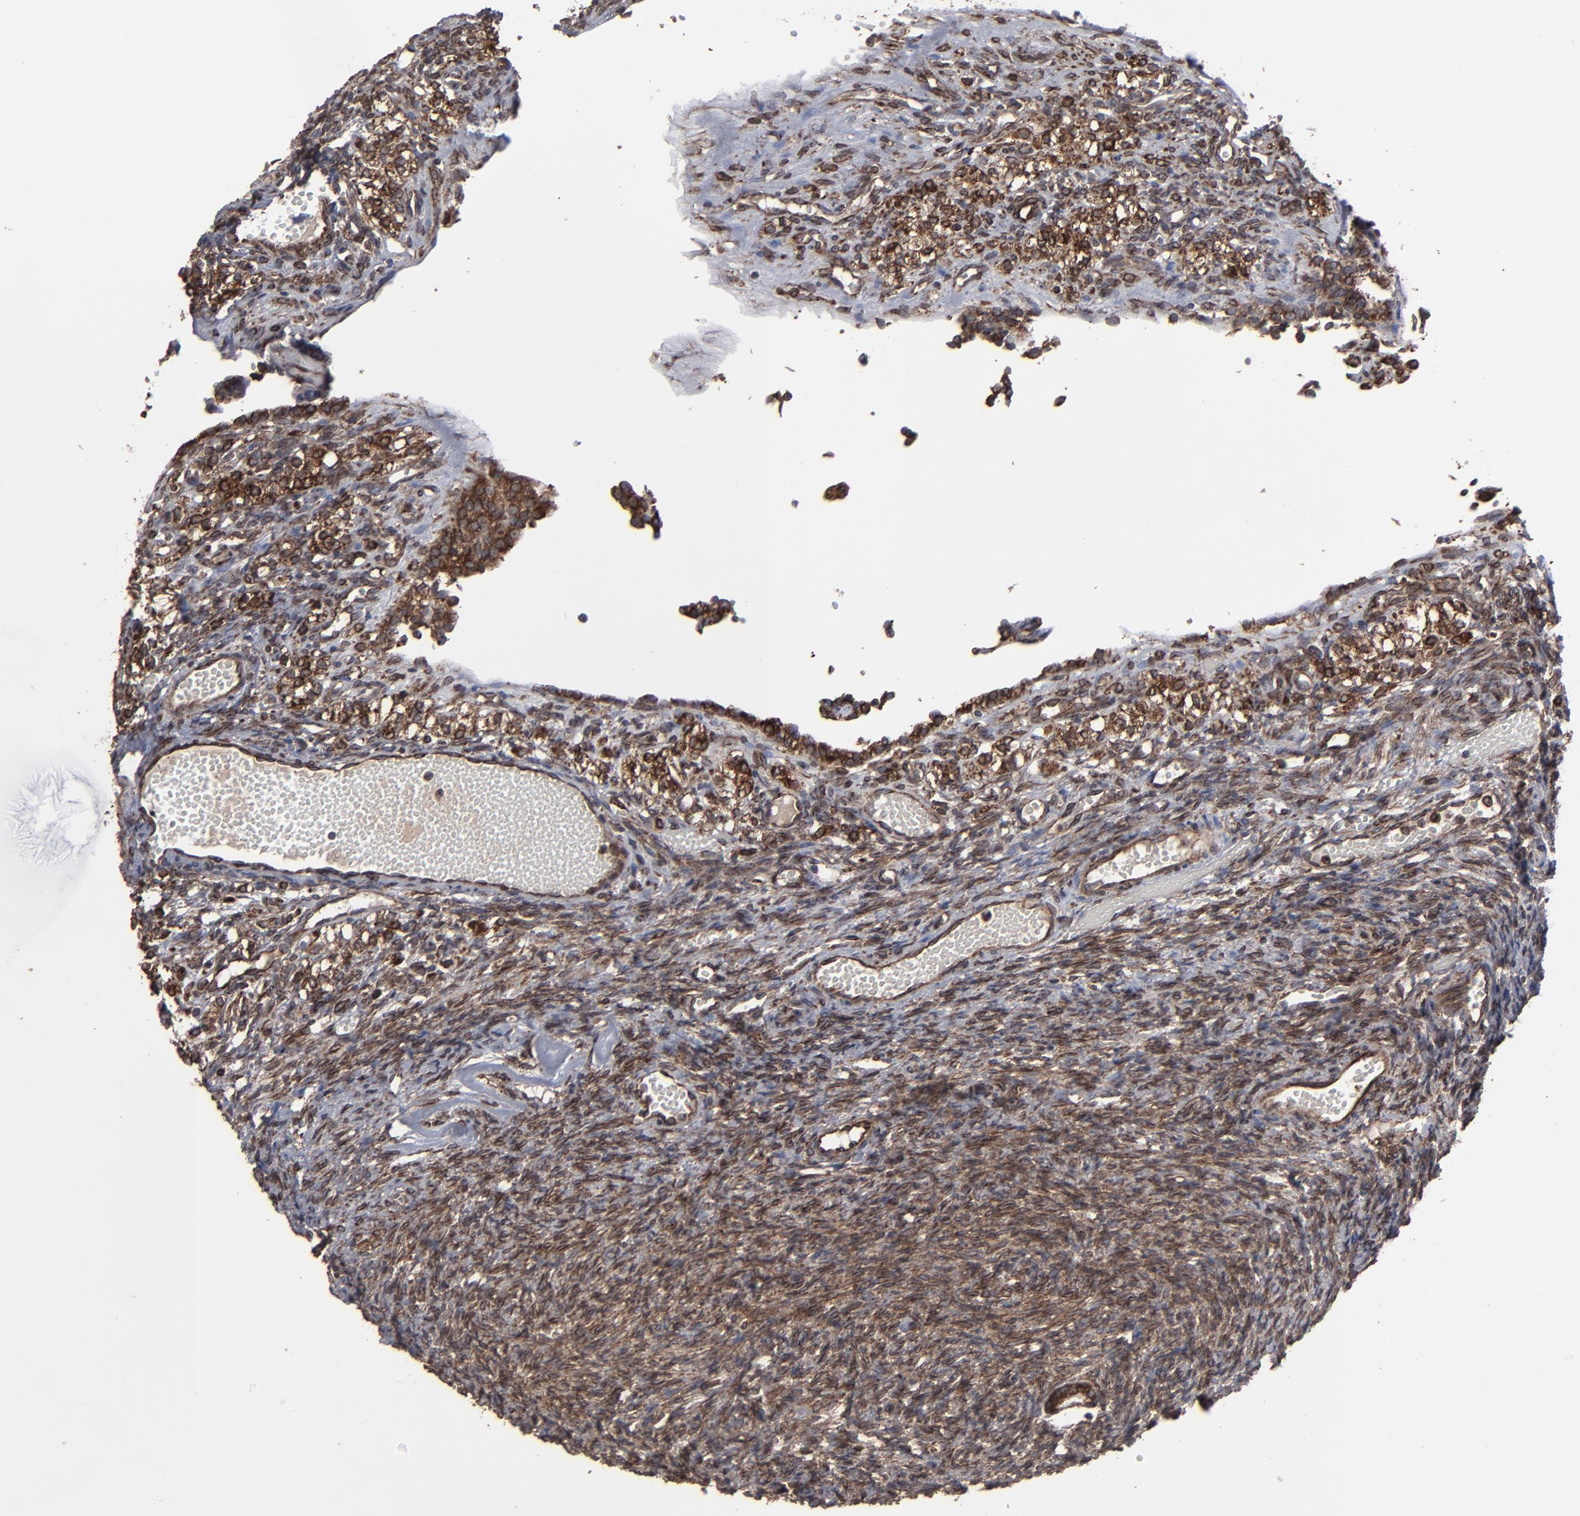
{"staining": {"intensity": "moderate", "quantity": "25%-75%", "location": "cytoplasmic/membranous"}, "tissue": "ovary", "cell_type": "Ovarian stroma cells", "image_type": "normal", "snomed": [{"axis": "morphology", "description": "Normal tissue, NOS"}, {"axis": "topography", "description": "Ovary"}], "caption": "Immunohistochemical staining of benign human ovary displays moderate cytoplasmic/membranous protein expression in approximately 25%-75% of ovarian stroma cells. Nuclei are stained in blue.", "gene": "CNIH1", "patient": {"sex": "female", "age": 35}}